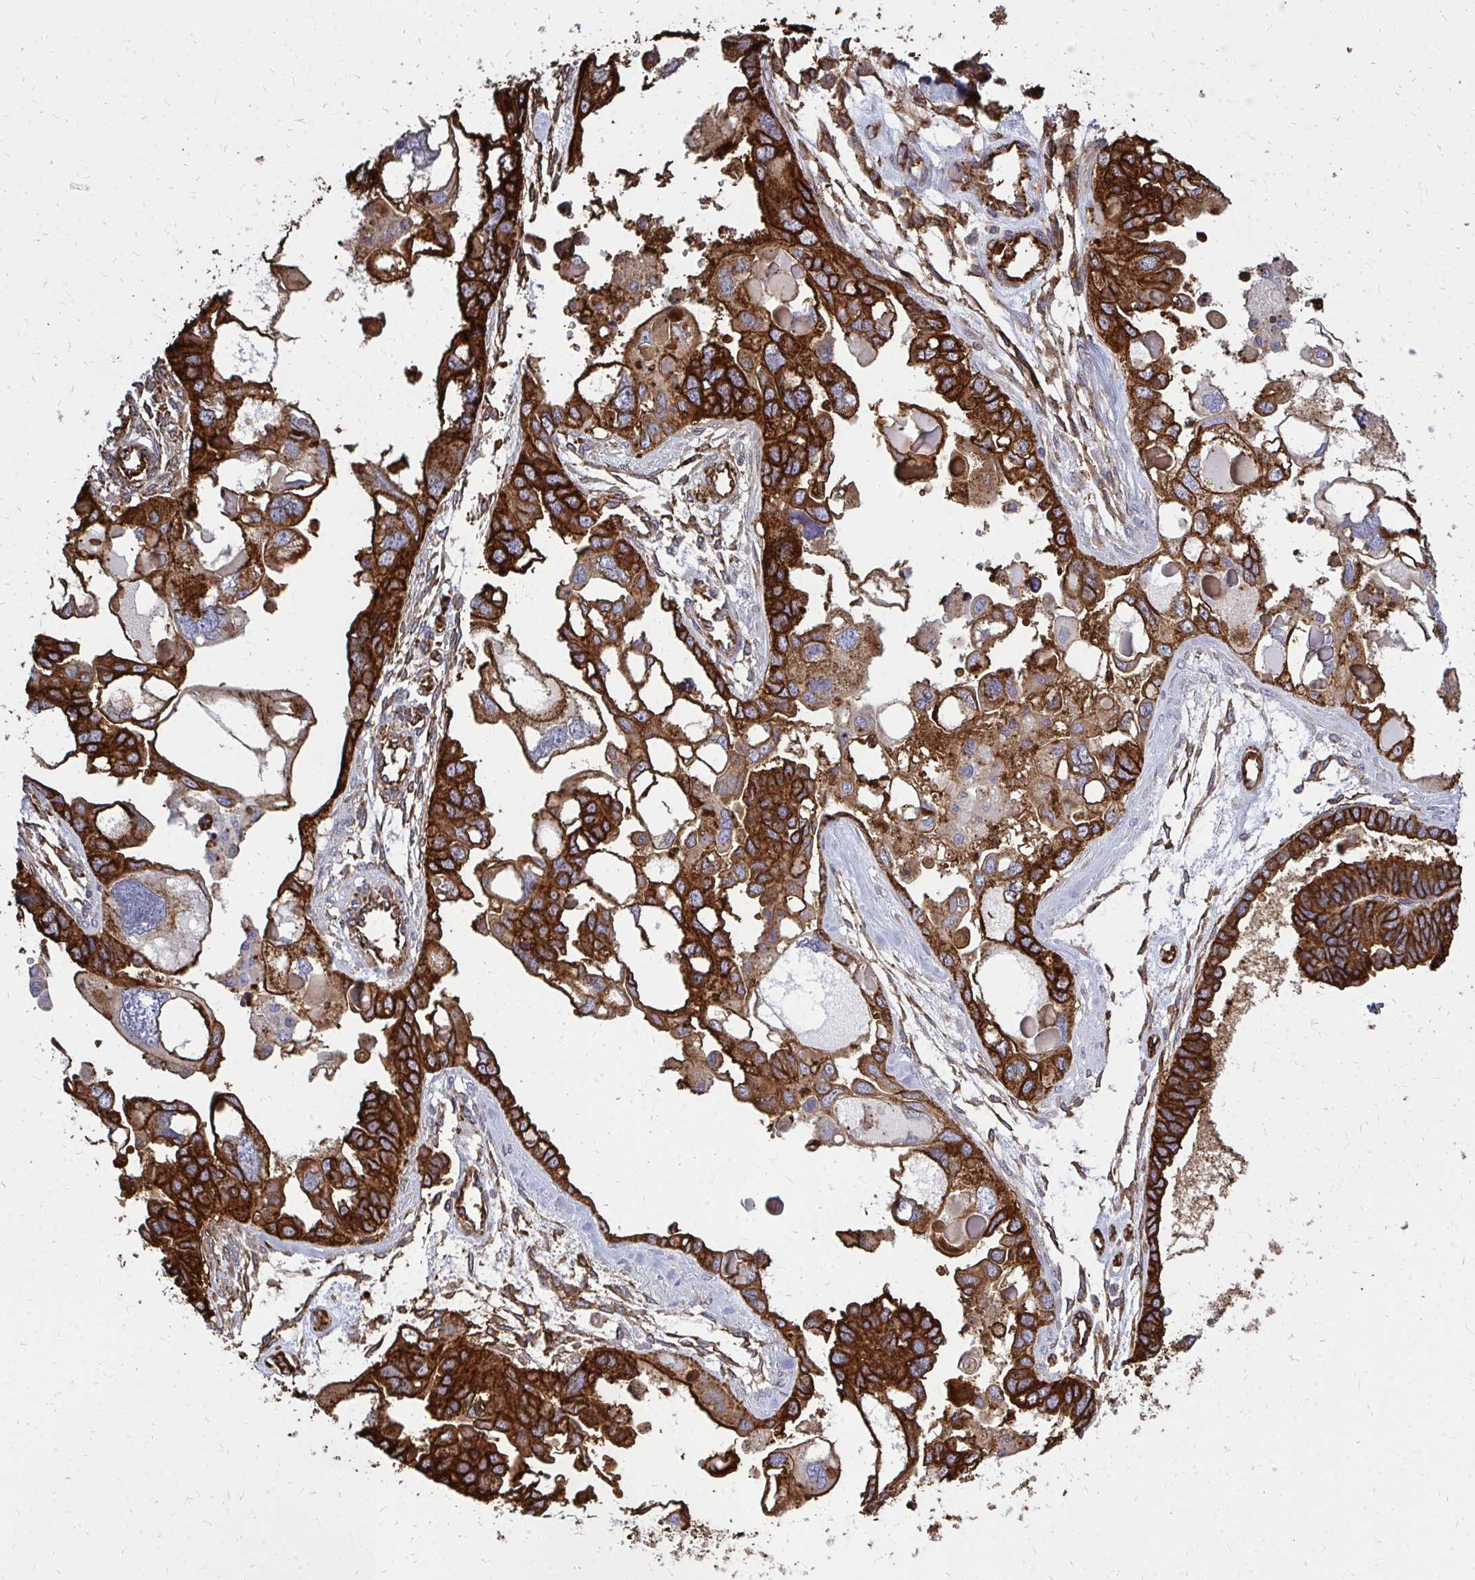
{"staining": {"intensity": "strong", "quantity": ">75%", "location": "cytoplasmic/membranous"}, "tissue": "ovarian cancer", "cell_type": "Tumor cells", "image_type": "cancer", "snomed": [{"axis": "morphology", "description": "Cystadenocarcinoma, serous, NOS"}, {"axis": "topography", "description": "Ovary"}], "caption": "Immunohistochemistry (IHC) photomicrograph of neoplastic tissue: ovarian cancer stained using immunohistochemistry (IHC) reveals high levels of strong protein expression localized specifically in the cytoplasmic/membranous of tumor cells, appearing as a cytoplasmic/membranous brown color.", "gene": "MARCKSL1", "patient": {"sex": "female", "age": 51}}